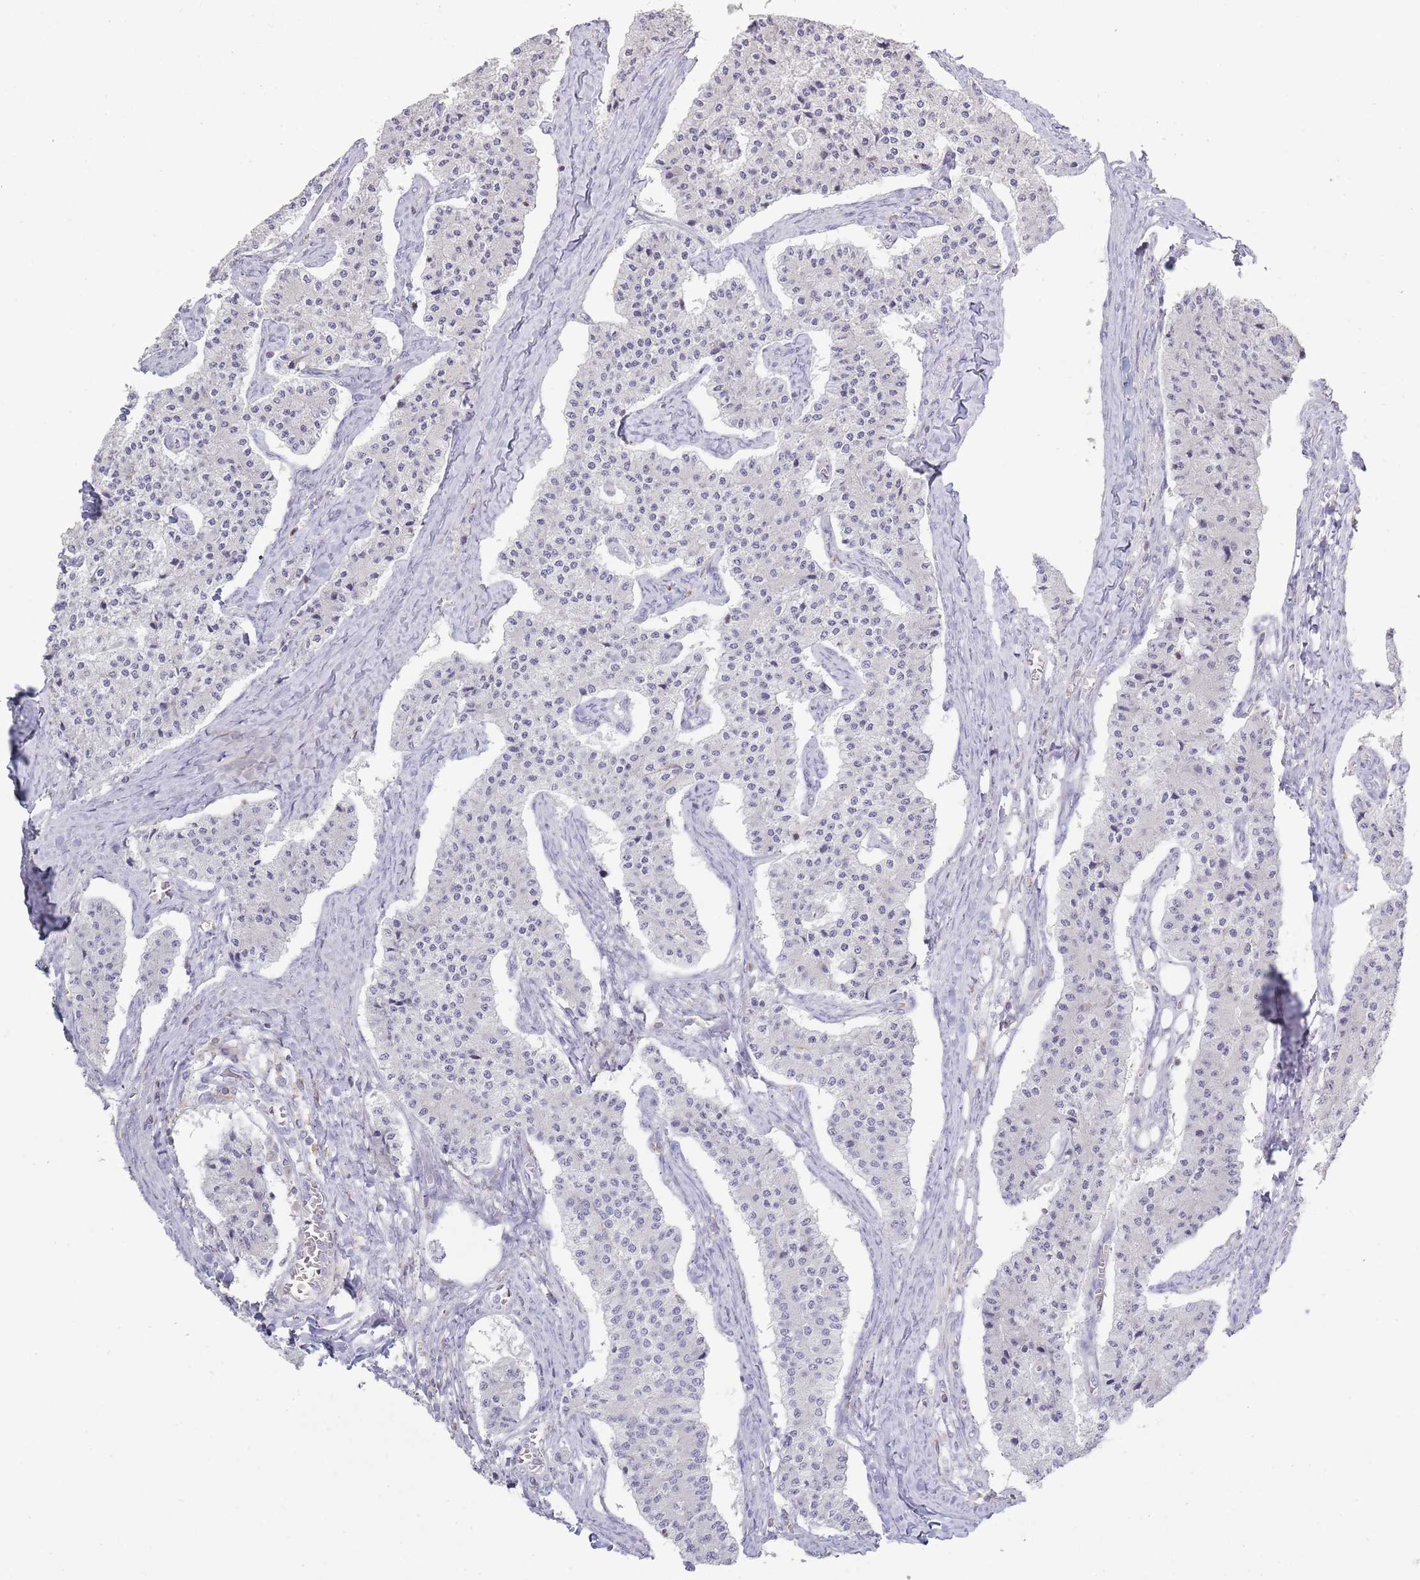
{"staining": {"intensity": "negative", "quantity": "none", "location": "none"}, "tissue": "carcinoid", "cell_type": "Tumor cells", "image_type": "cancer", "snomed": [{"axis": "morphology", "description": "Carcinoid, malignant, NOS"}, {"axis": "topography", "description": "Colon"}], "caption": "Immunohistochemistry of human carcinoid exhibits no staining in tumor cells.", "gene": "LPXN", "patient": {"sex": "female", "age": 52}}